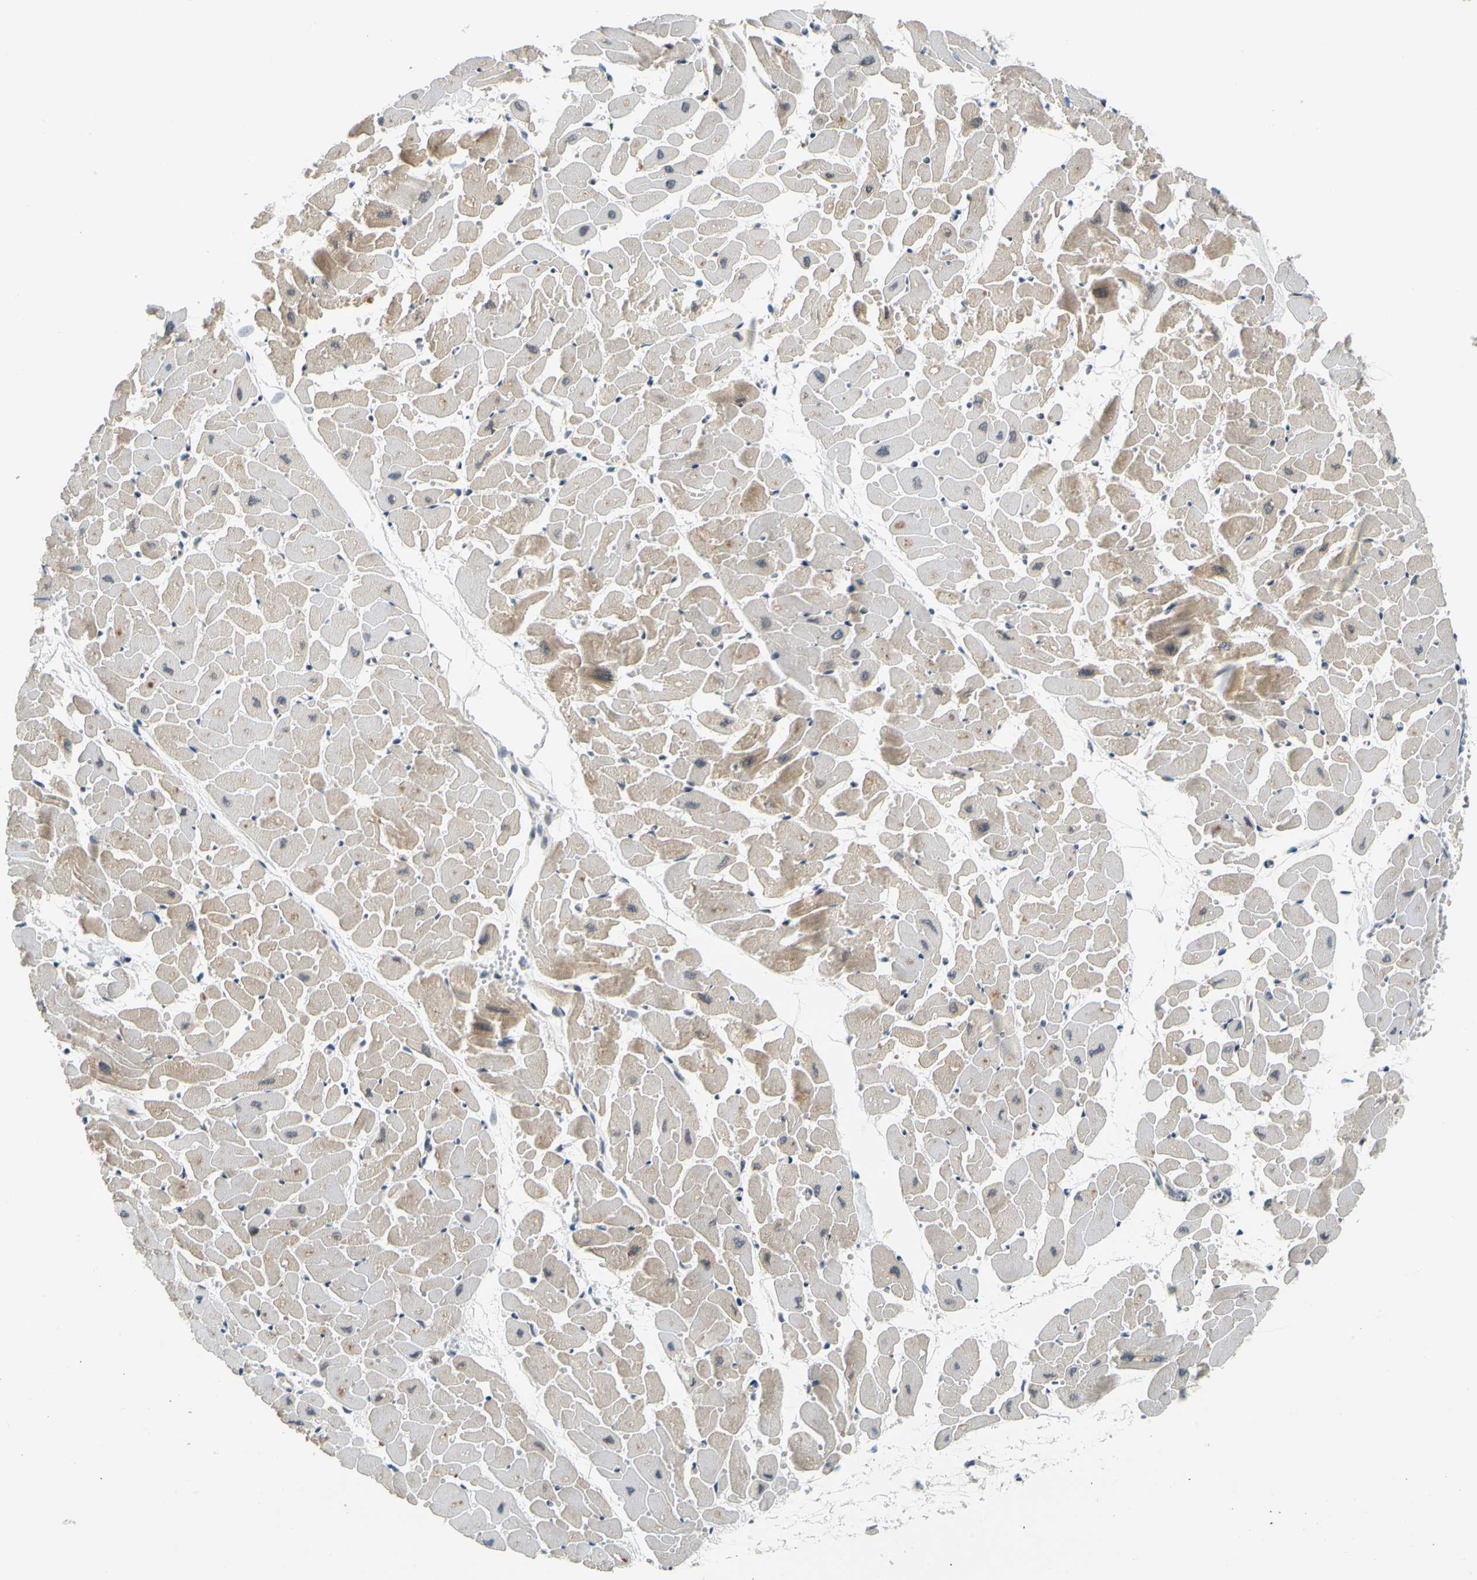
{"staining": {"intensity": "weak", "quantity": "<25%", "location": "cytoplasmic/membranous"}, "tissue": "heart muscle", "cell_type": "Cardiomyocytes", "image_type": "normal", "snomed": [{"axis": "morphology", "description": "Normal tissue, NOS"}, {"axis": "topography", "description": "Heart"}], "caption": "High magnification brightfield microscopy of benign heart muscle stained with DAB (3,3'-diaminobenzidine) (brown) and counterstained with hematoxylin (blue): cardiomyocytes show no significant staining. (DAB immunohistochemistry with hematoxylin counter stain).", "gene": "MAPK9", "patient": {"sex": "female", "age": 19}}